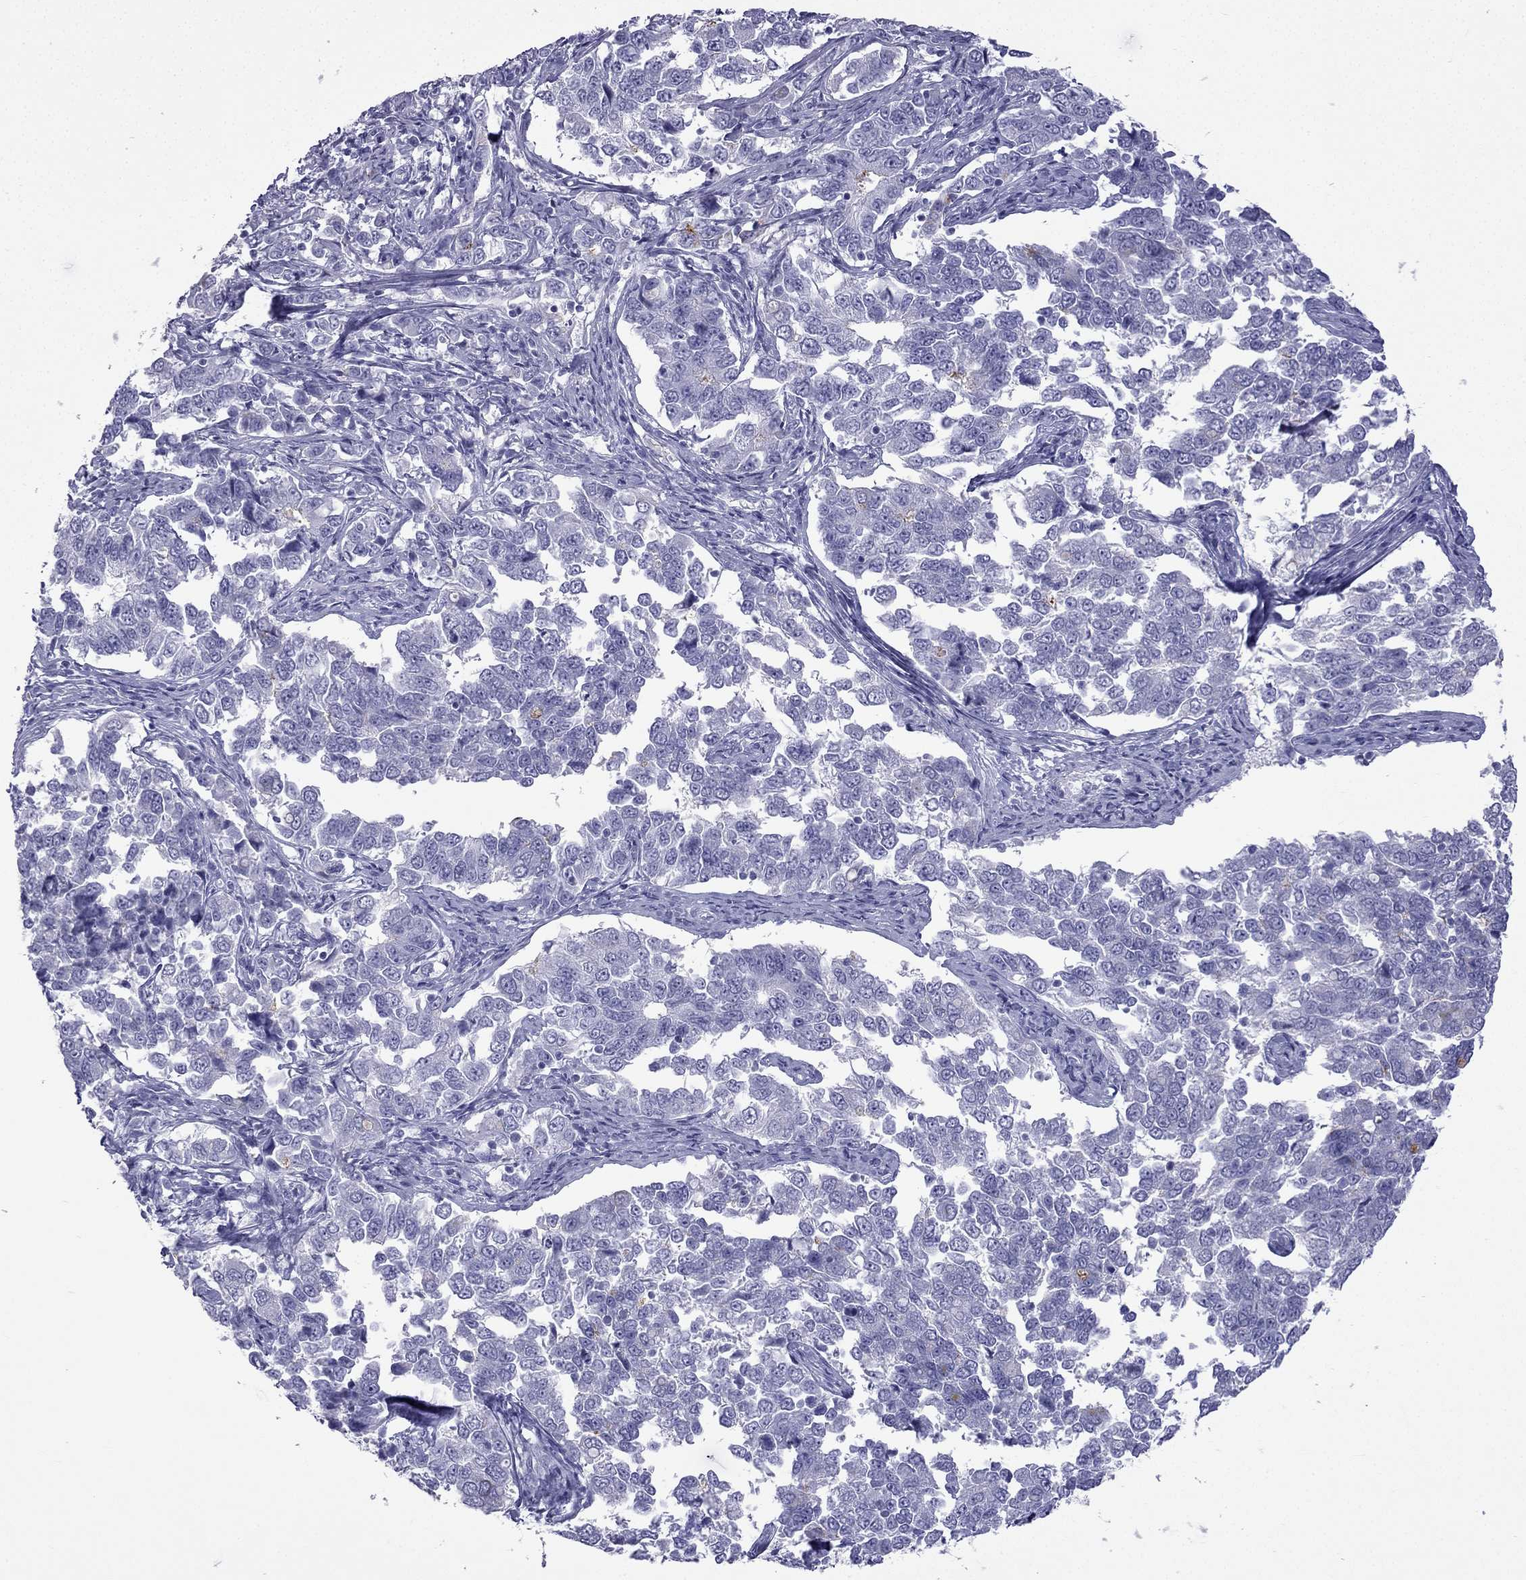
{"staining": {"intensity": "negative", "quantity": "none", "location": "none"}, "tissue": "endometrial cancer", "cell_type": "Tumor cells", "image_type": "cancer", "snomed": [{"axis": "morphology", "description": "Adenocarcinoma, NOS"}, {"axis": "topography", "description": "Endometrium"}], "caption": "Image shows no protein staining in tumor cells of endometrial adenocarcinoma tissue.", "gene": "GJA8", "patient": {"sex": "female", "age": 43}}